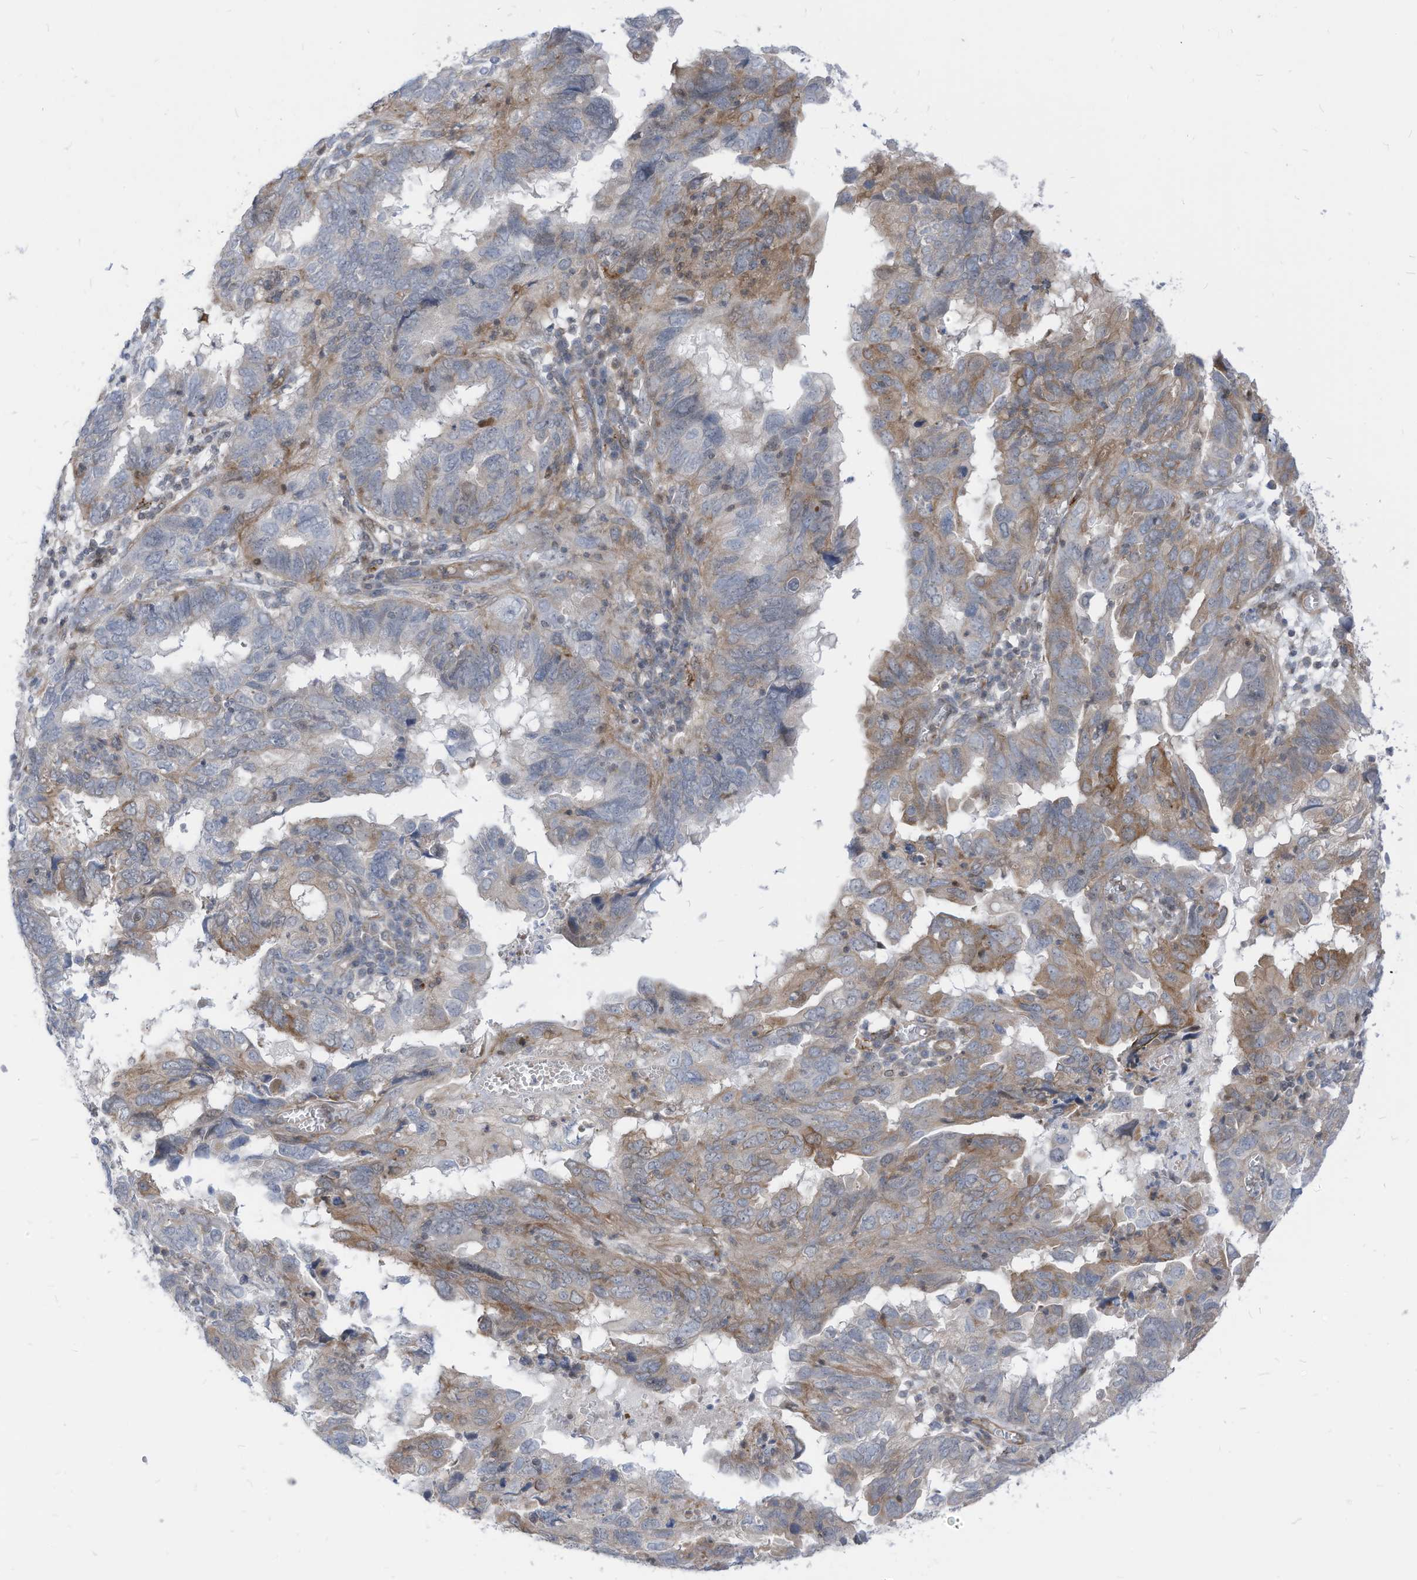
{"staining": {"intensity": "moderate", "quantity": "25%-75%", "location": "cytoplasmic/membranous"}, "tissue": "endometrial cancer", "cell_type": "Tumor cells", "image_type": "cancer", "snomed": [{"axis": "morphology", "description": "Adenocarcinoma, NOS"}, {"axis": "topography", "description": "Uterus"}], "caption": "This image reveals immunohistochemistry (IHC) staining of endometrial adenocarcinoma, with medium moderate cytoplasmic/membranous staining in about 25%-75% of tumor cells.", "gene": "GPATCH3", "patient": {"sex": "female", "age": 77}}